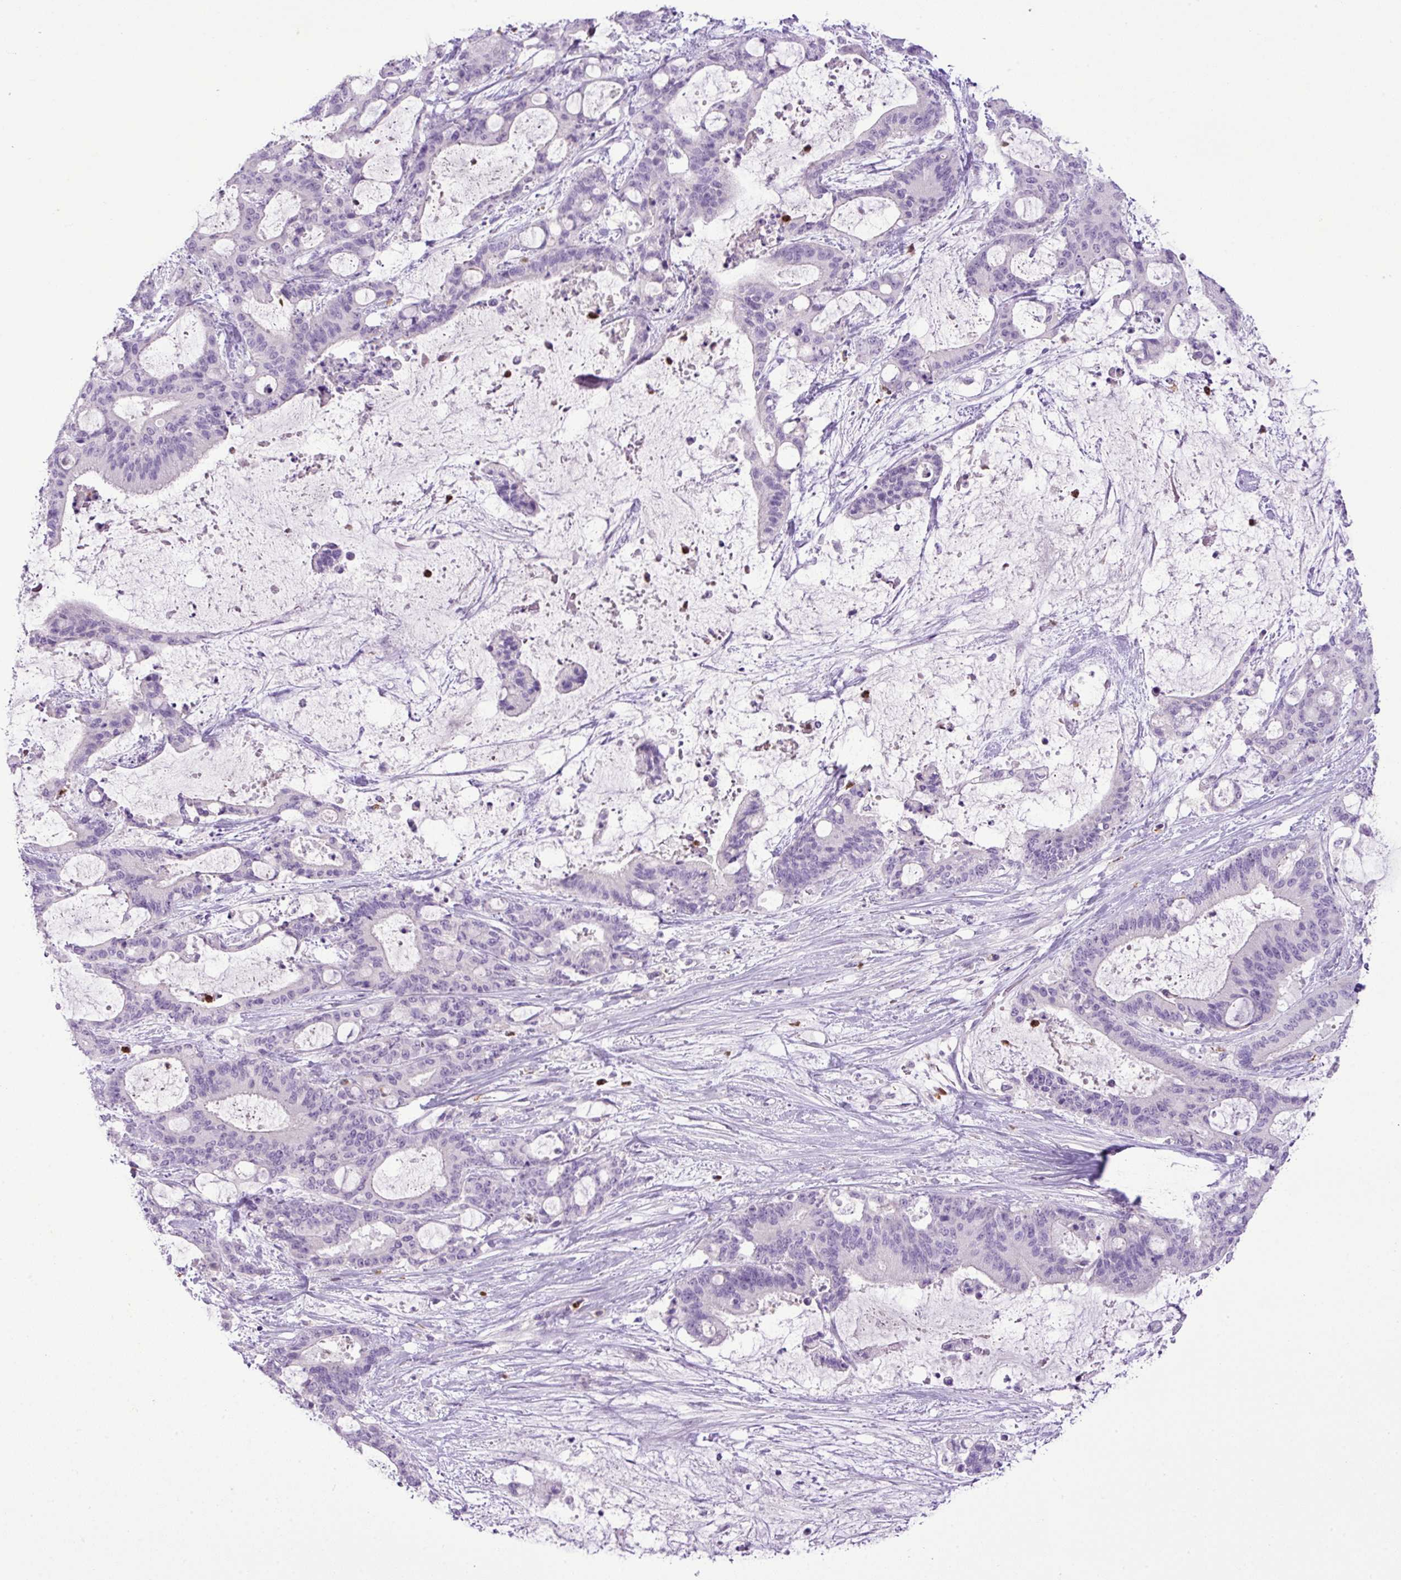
{"staining": {"intensity": "negative", "quantity": "none", "location": "none"}, "tissue": "liver cancer", "cell_type": "Tumor cells", "image_type": "cancer", "snomed": [{"axis": "morphology", "description": "Normal tissue, NOS"}, {"axis": "morphology", "description": "Cholangiocarcinoma"}, {"axis": "topography", "description": "Liver"}, {"axis": "topography", "description": "Peripheral nerve tissue"}], "caption": "Liver cancer was stained to show a protein in brown. There is no significant staining in tumor cells.", "gene": "HTR3E", "patient": {"sex": "female", "age": 73}}